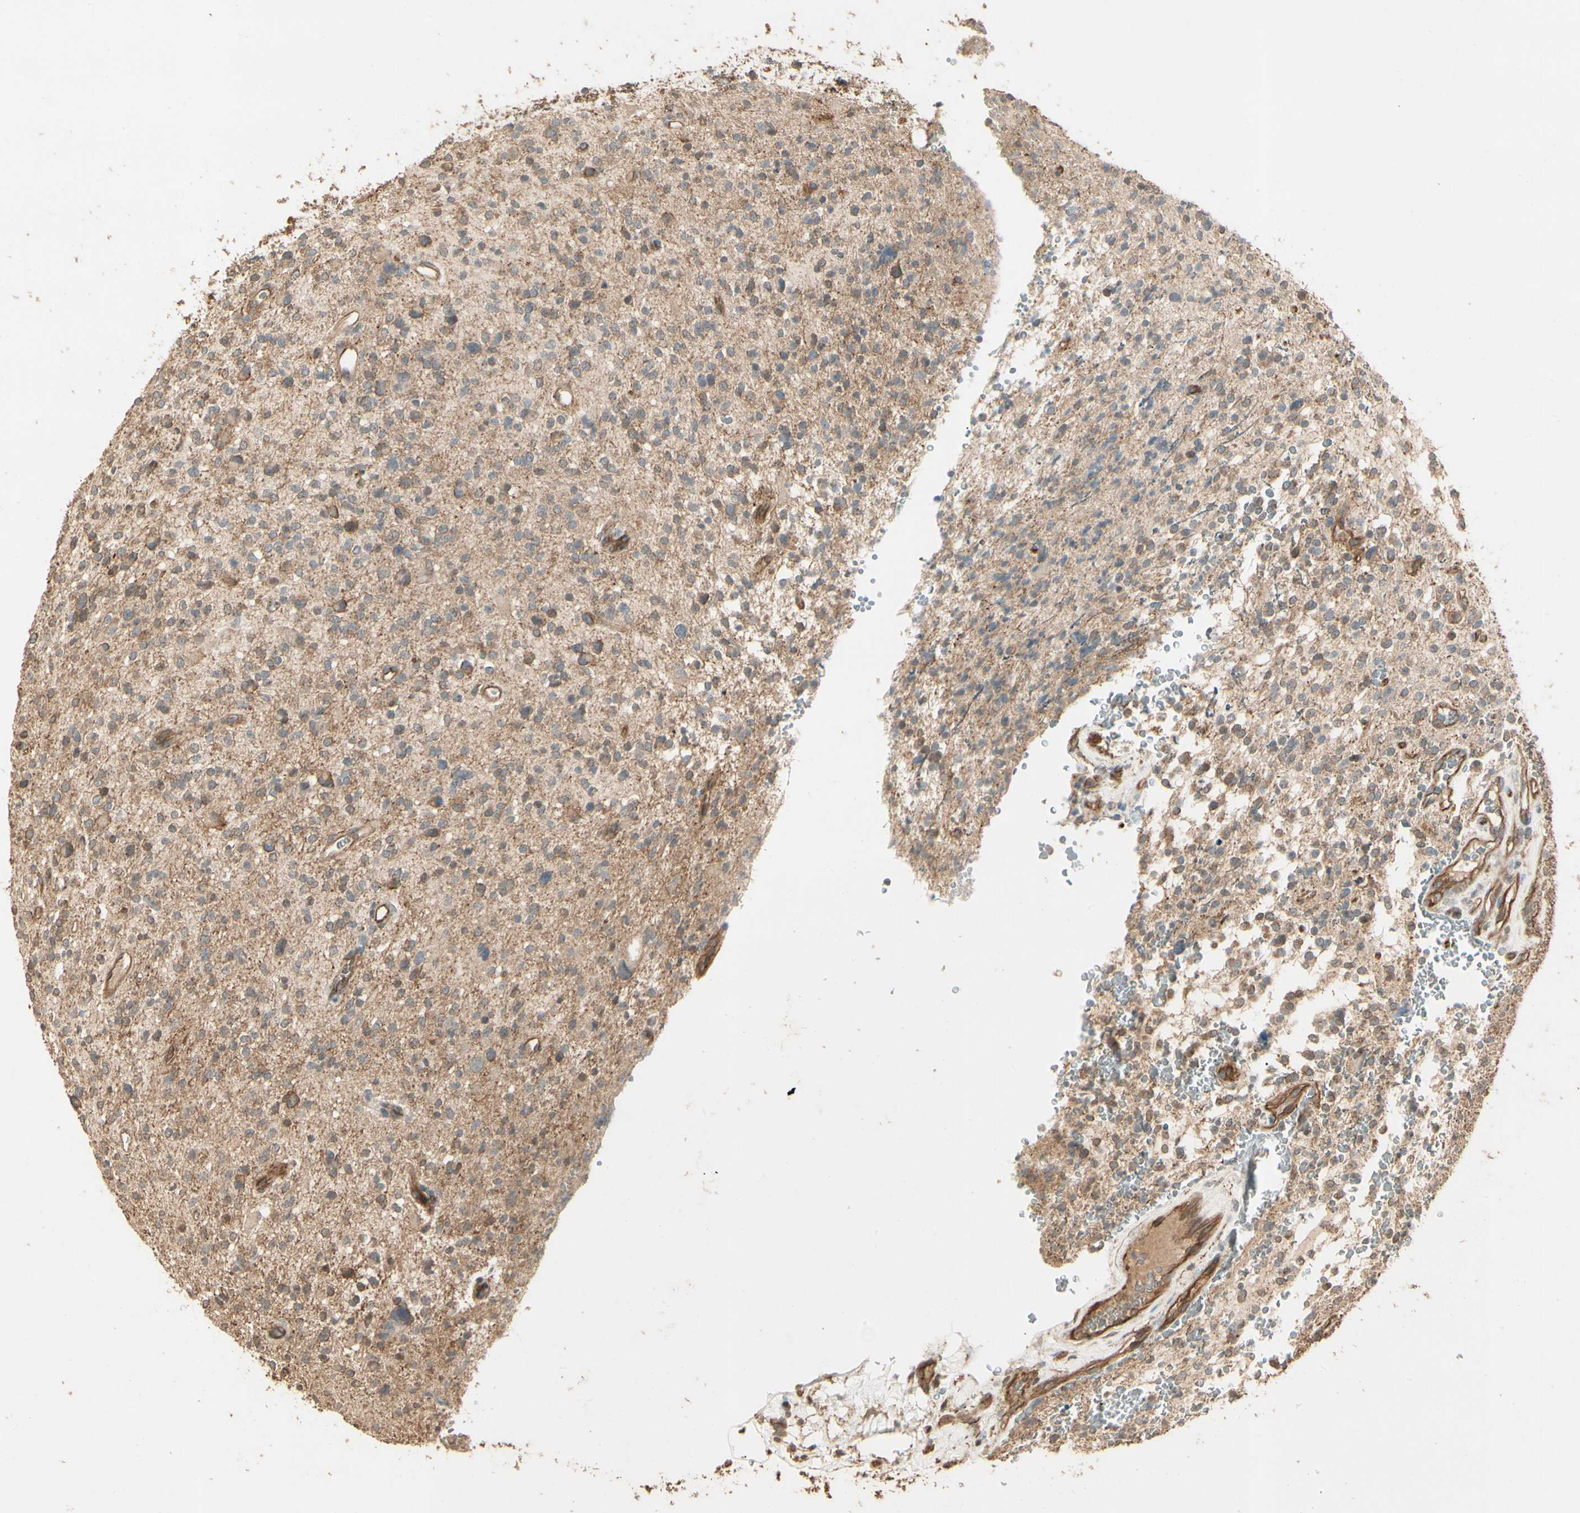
{"staining": {"intensity": "negative", "quantity": "none", "location": "none"}, "tissue": "glioma", "cell_type": "Tumor cells", "image_type": "cancer", "snomed": [{"axis": "morphology", "description": "Glioma, malignant, High grade"}, {"axis": "topography", "description": "Brain"}], "caption": "The photomicrograph exhibits no significant staining in tumor cells of malignant glioma (high-grade).", "gene": "RNF180", "patient": {"sex": "male", "age": 48}}